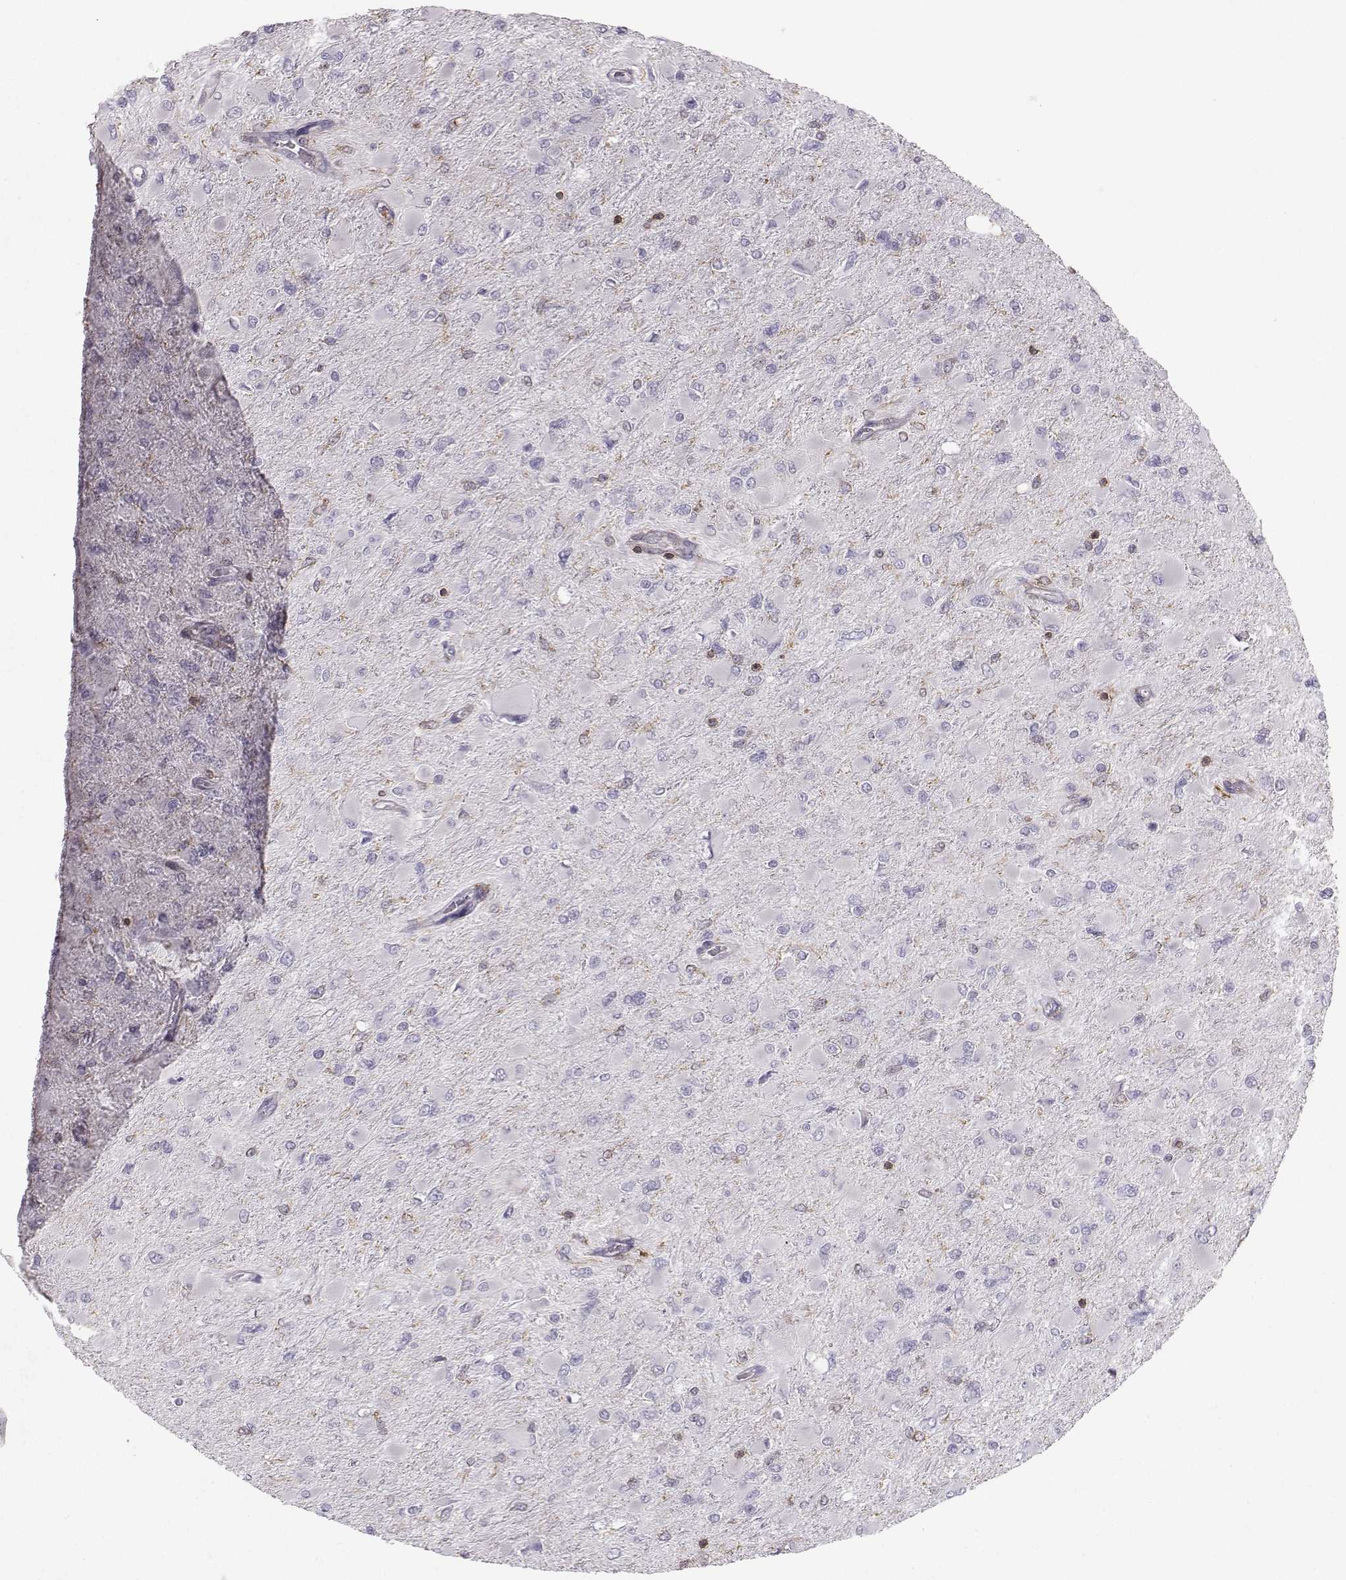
{"staining": {"intensity": "negative", "quantity": "none", "location": "none"}, "tissue": "glioma", "cell_type": "Tumor cells", "image_type": "cancer", "snomed": [{"axis": "morphology", "description": "Glioma, malignant, High grade"}, {"axis": "topography", "description": "Cerebral cortex"}], "caption": "An immunohistochemistry image of malignant glioma (high-grade) is shown. There is no staining in tumor cells of malignant glioma (high-grade).", "gene": "ZBTB32", "patient": {"sex": "female", "age": 36}}